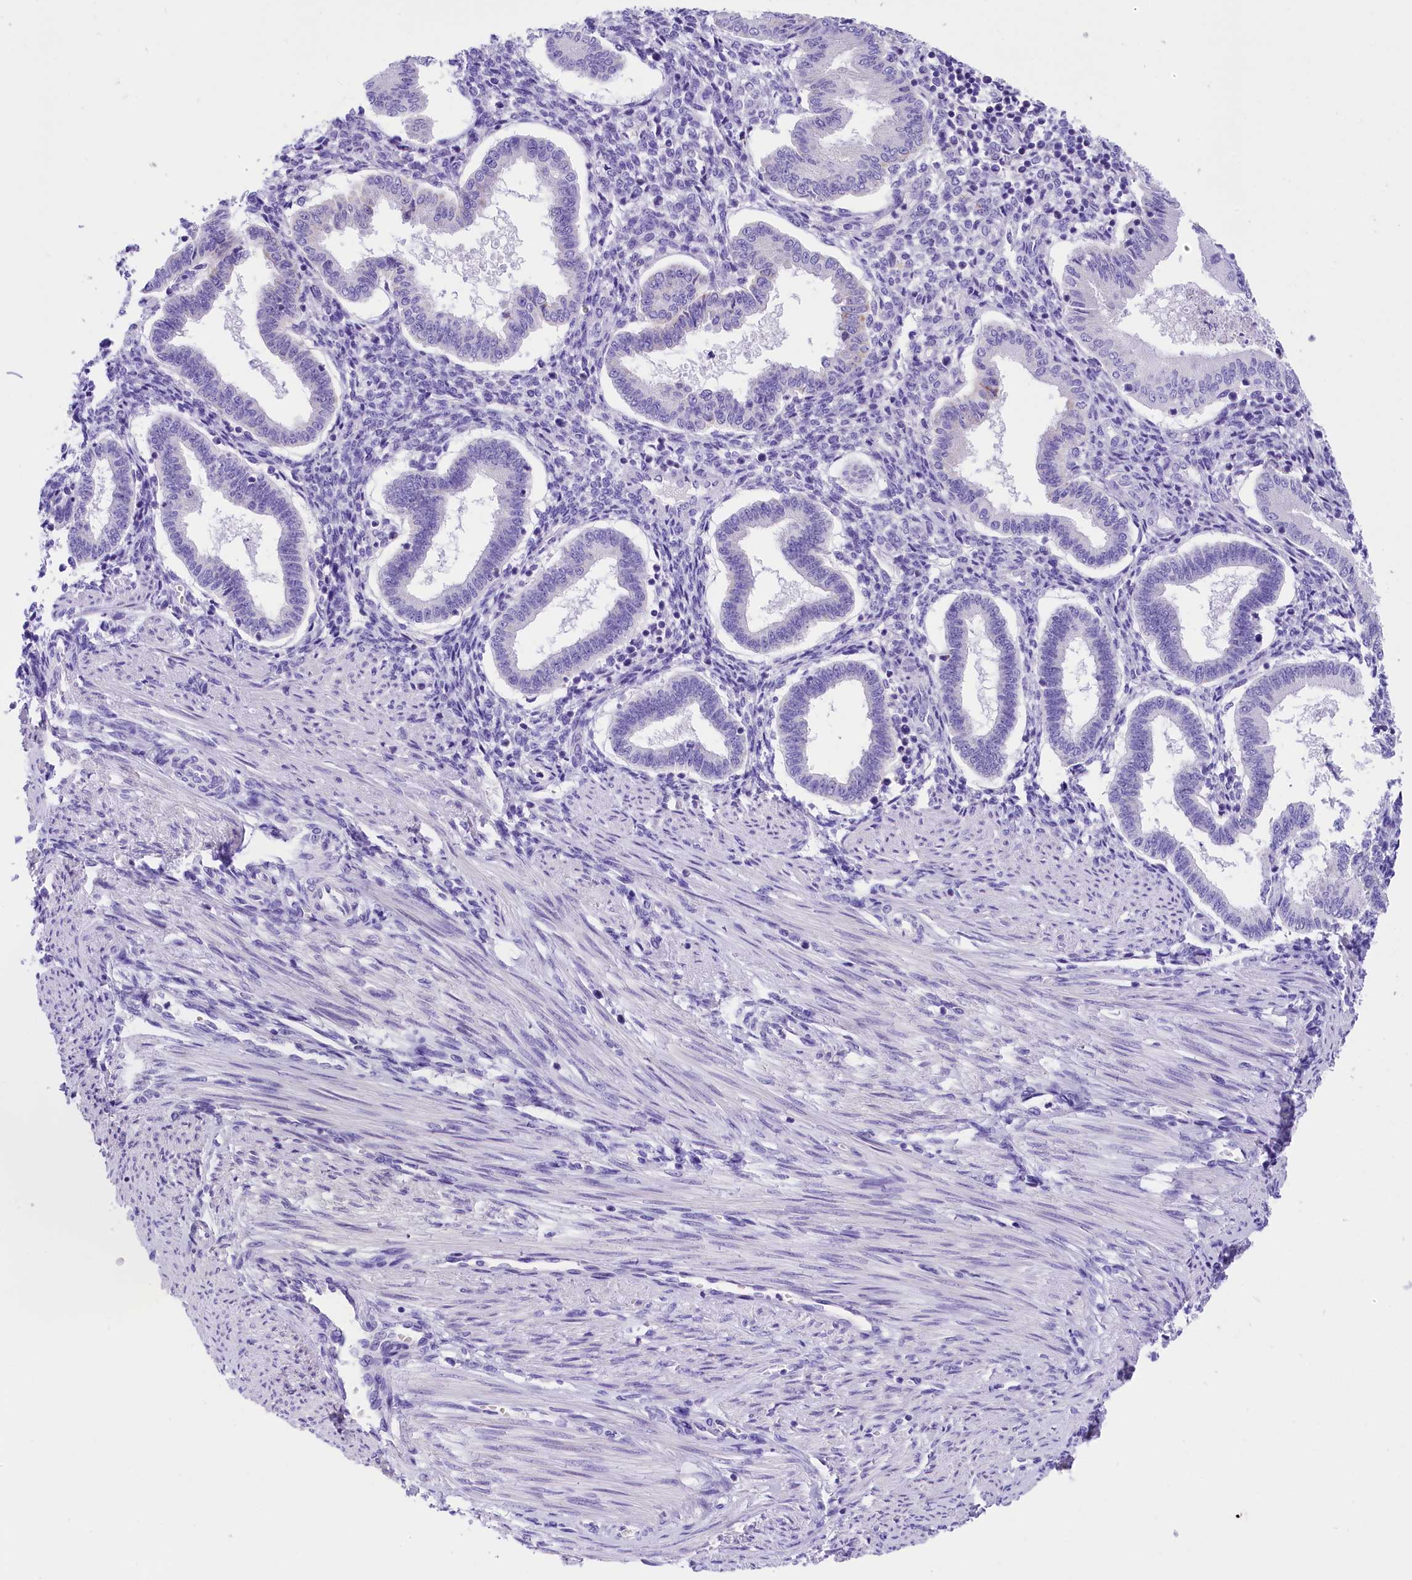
{"staining": {"intensity": "negative", "quantity": "none", "location": "none"}, "tissue": "endometrium", "cell_type": "Cells in endometrial stroma", "image_type": "normal", "snomed": [{"axis": "morphology", "description": "Normal tissue, NOS"}, {"axis": "topography", "description": "Endometrium"}], "caption": "Image shows no protein positivity in cells in endometrial stroma of unremarkable endometrium. (DAB (3,3'-diaminobenzidine) IHC visualized using brightfield microscopy, high magnification).", "gene": "ABAT", "patient": {"sex": "female", "age": 24}}